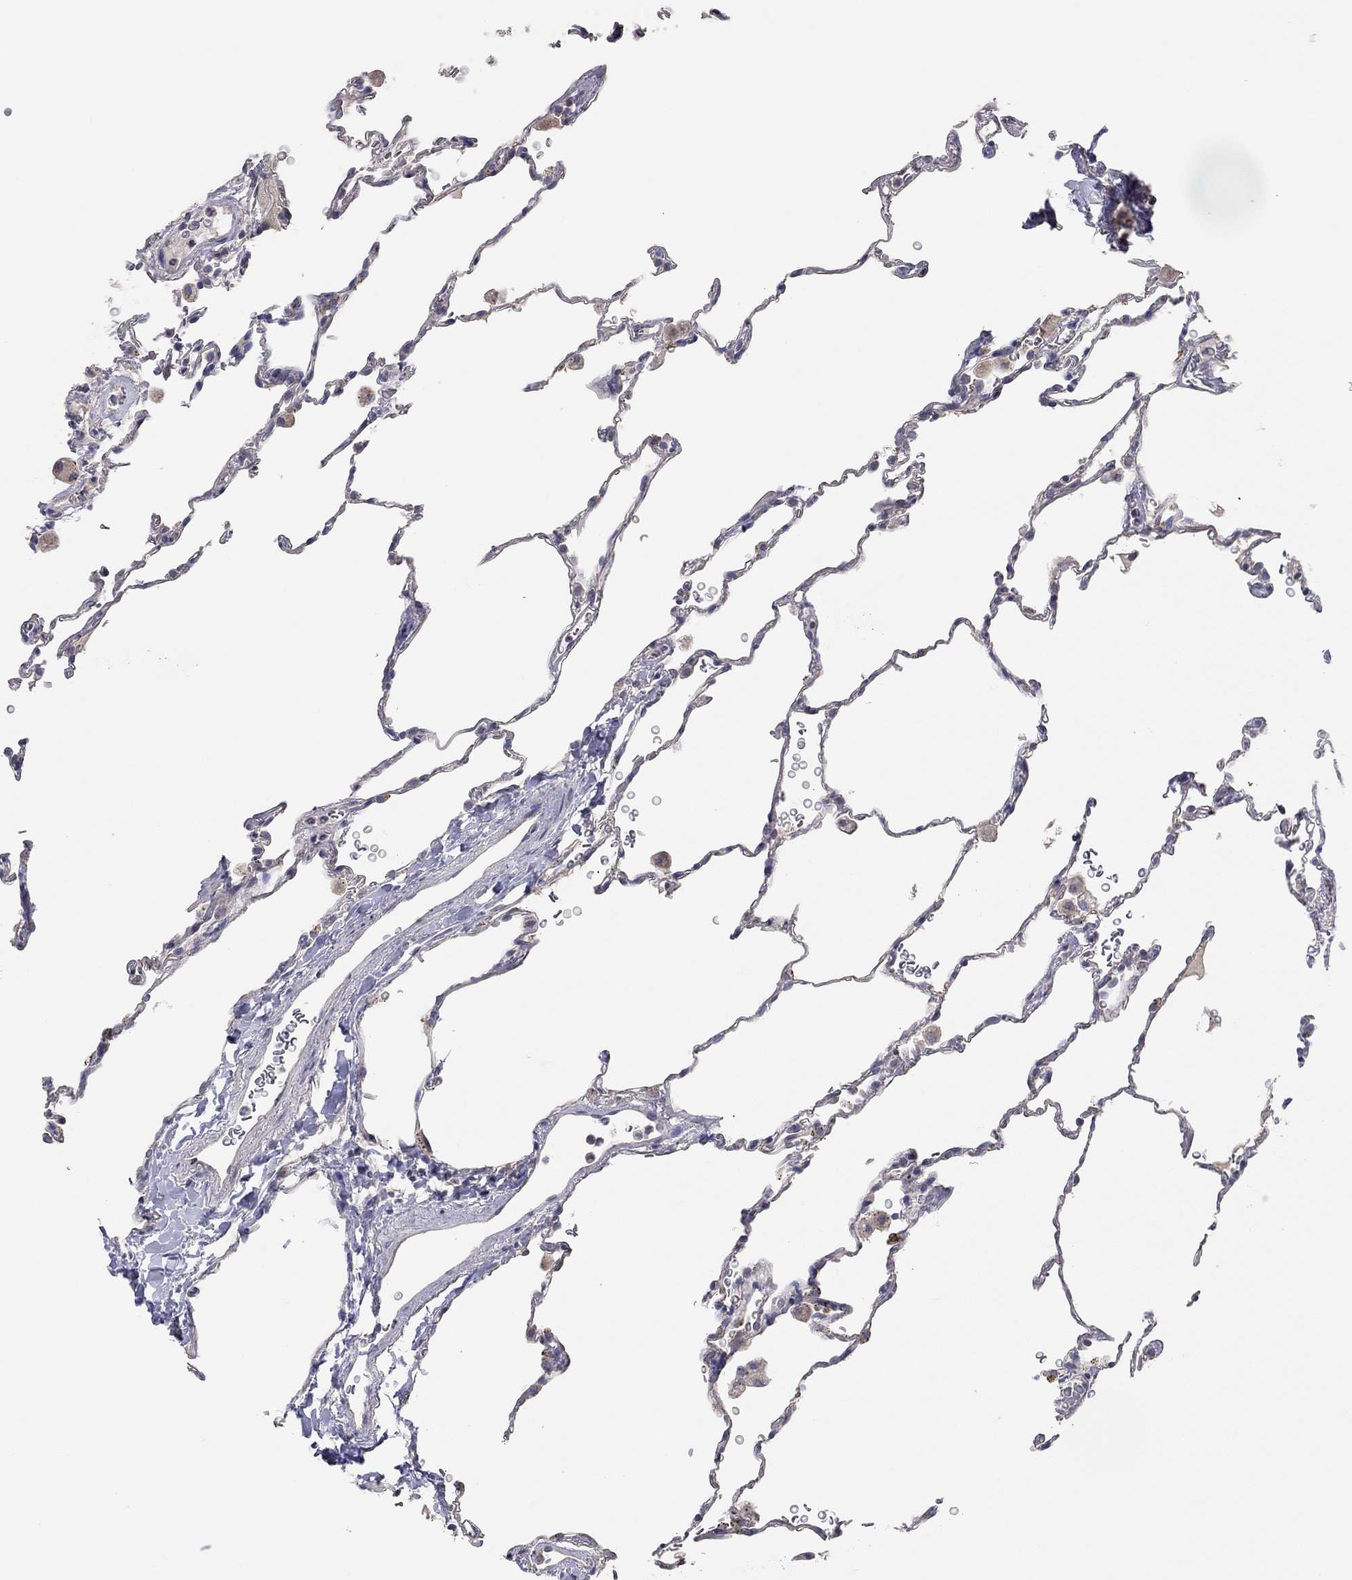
{"staining": {"intensity": "negative", "quantity": "none", "location": "none"}, "tissue": "lung", "cell_type": "Alveolar cells", "image_type": "normal", "snomed": [{"axis": "morphology", "description": "Normal tissue, NOS"}, {"axis": "morphology", "description": "Adenocarcinoma, metastatic, NOS"}, {"axis": "topography", "description": "Lung"}], "caption": "Immunohistochemistry of benign human lung demonstrates no expression in alveolar cells.", "gene": "KCNB1", "patient": {"sex": "male", "age": 45}}